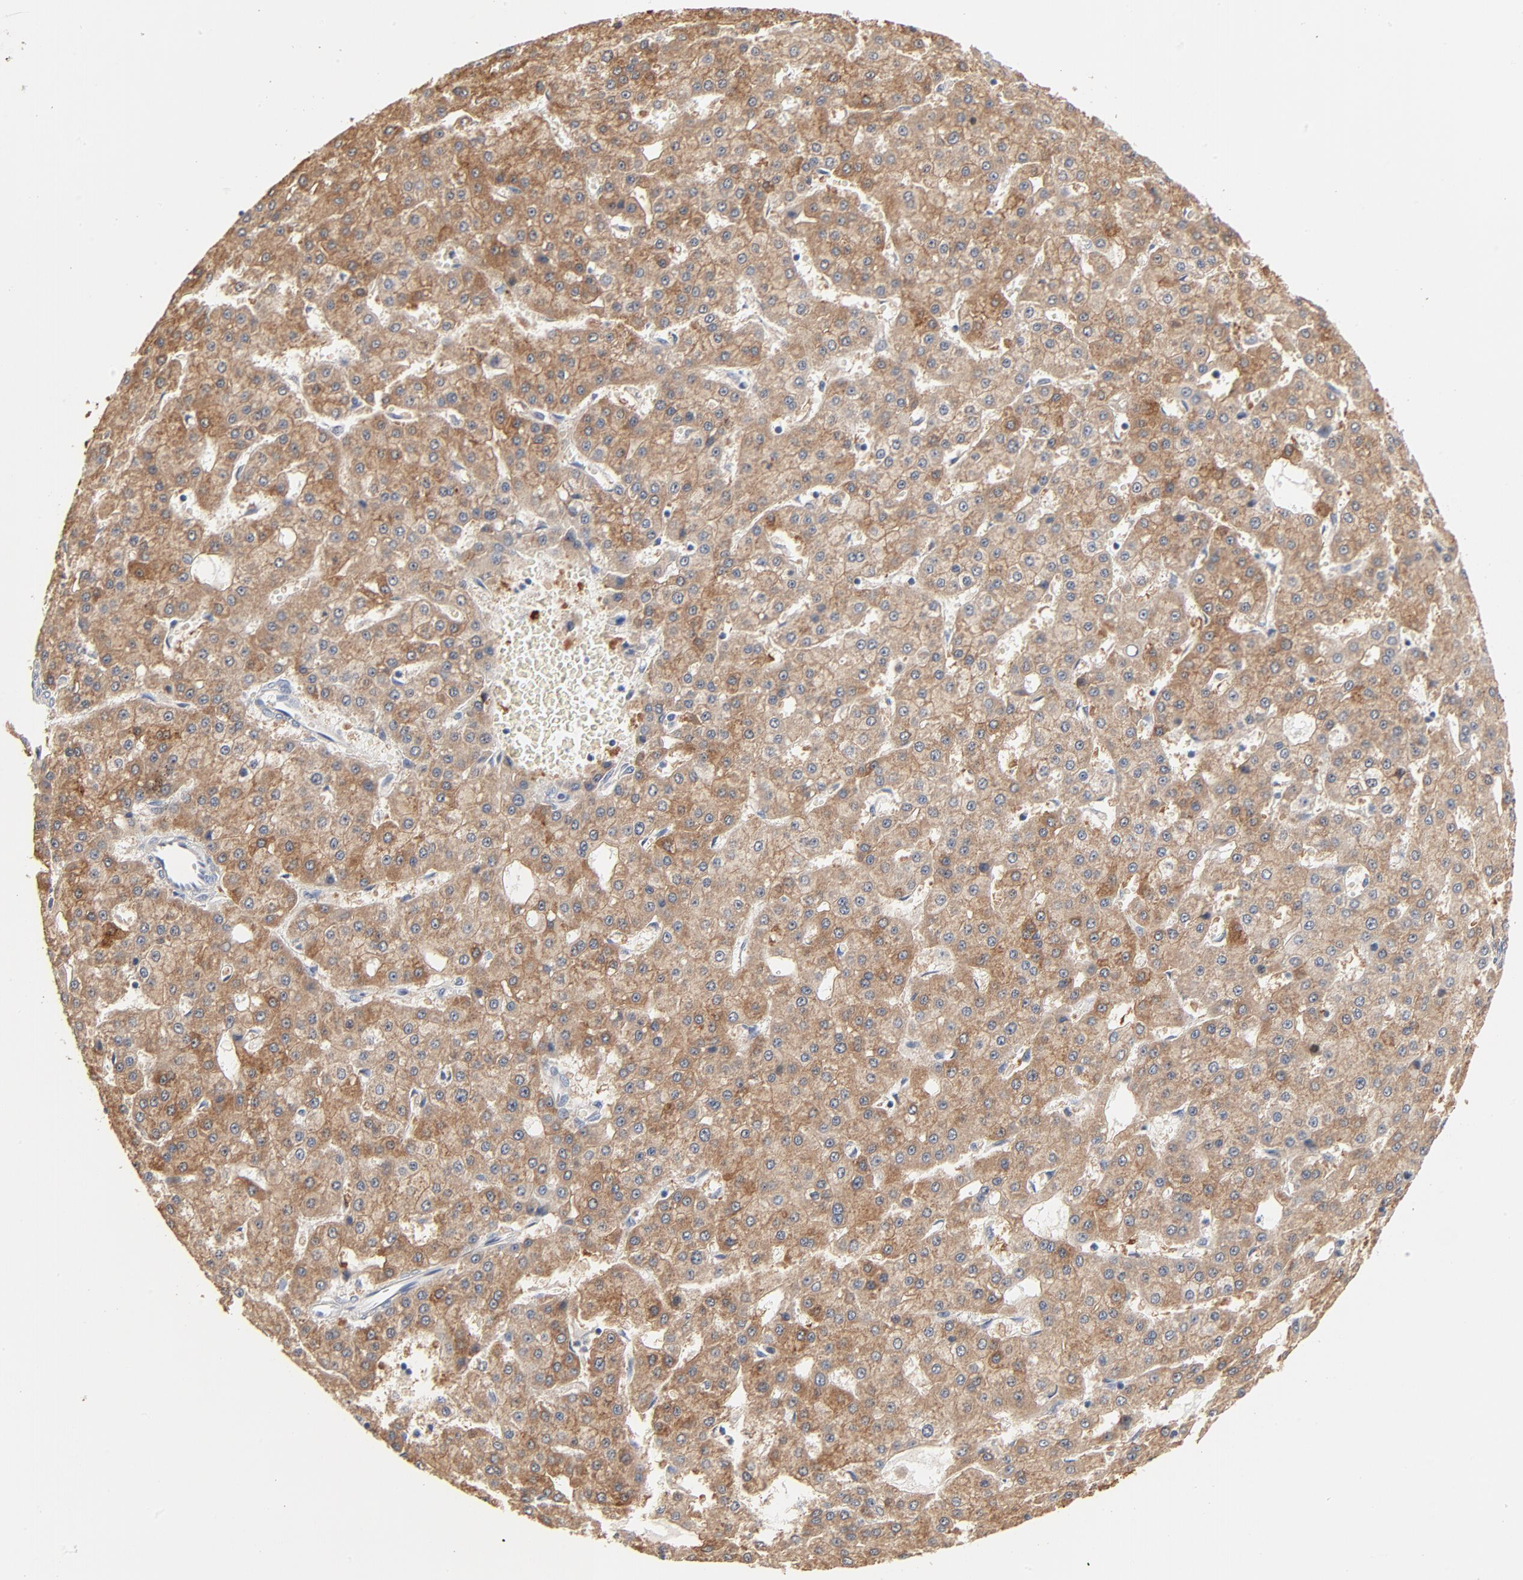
{"staining": {"intensity": "moderate", "quantity": ">75%", "location": "cytoplasmic/membranous"}, "tissue": "liver cancer", "cell_type": "Tumor cells", "image_type": "cancer", "snomed": [{"axis": "morphology", "description": "Carcinoma, Hepatocellular, NOS"}, {"axis": "topography", "description": "Liver"}], "caption": "This micrograph displays immunohistochemistry staining of liver cancer (hepatocellular carcinoma), with medium moderate cytoplasmic/membranous positivity in about >75% of tumor cells.", "gene": "ZDHHC8", "patient": {"sex": "male", "age": 47}}